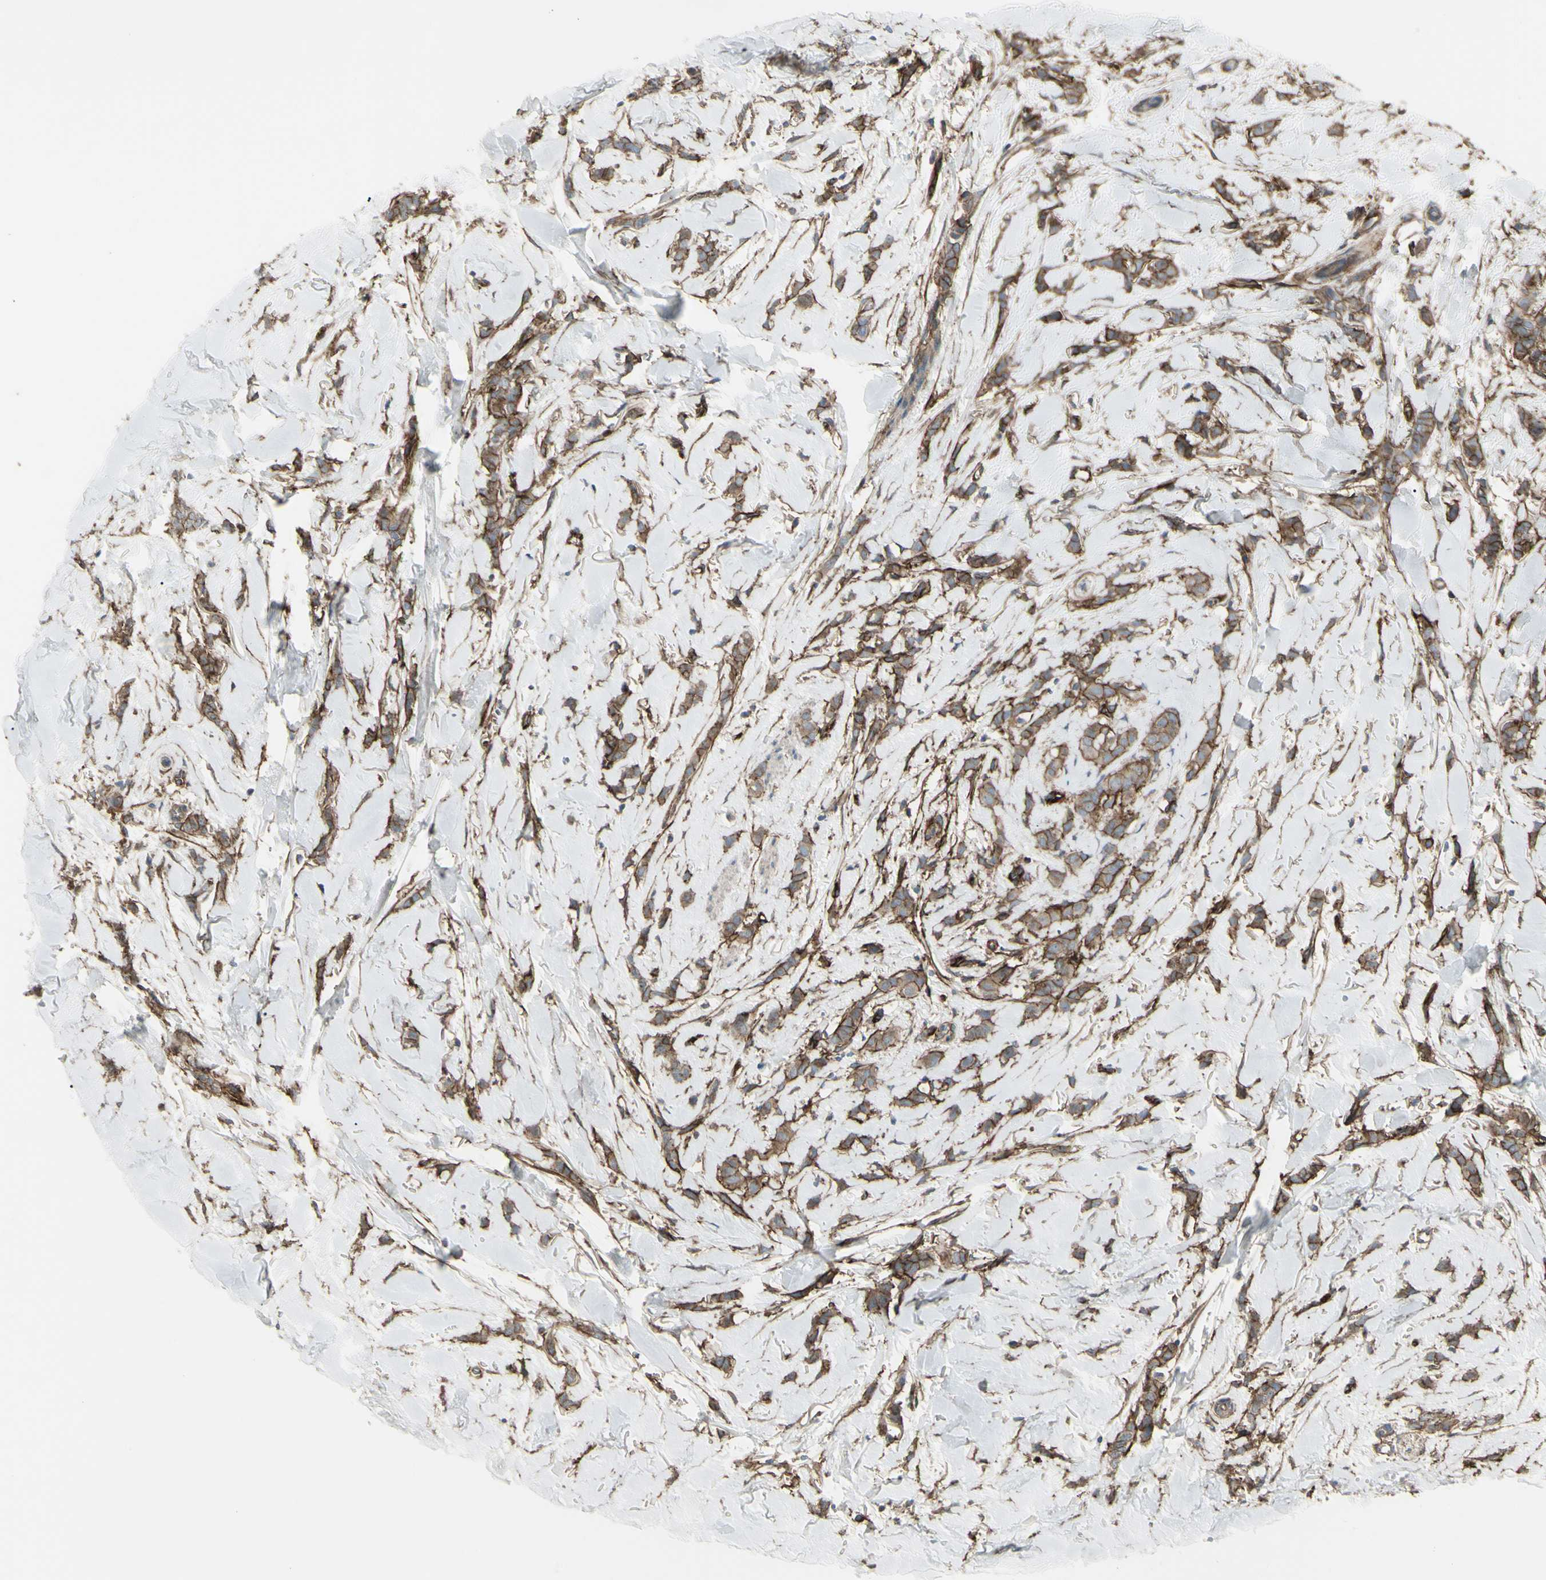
{"staining": {"intensity": "moderate", "quantity": ">75%", "location": "cytoplasmic/membranous"}, "tissue": "breast cancer", "cell_type": "Tumor cells", "image_type": "cancer", "snomed": [{"axis": "morphology", "description": "Lobular carcinoma"}, {"axis": "topography", "description": "Skin"}, {"axis": "topography", "description": "Breast"}], "caption": "There is medium levels of moderate cytoplasmic/membranous positivity in tumor cells of lobular carcinoma (breast), as demonstrated by immunohistochemical staining (brown color).", "gene": "CD276", "patient": {"sex": "female", "age": 46}}